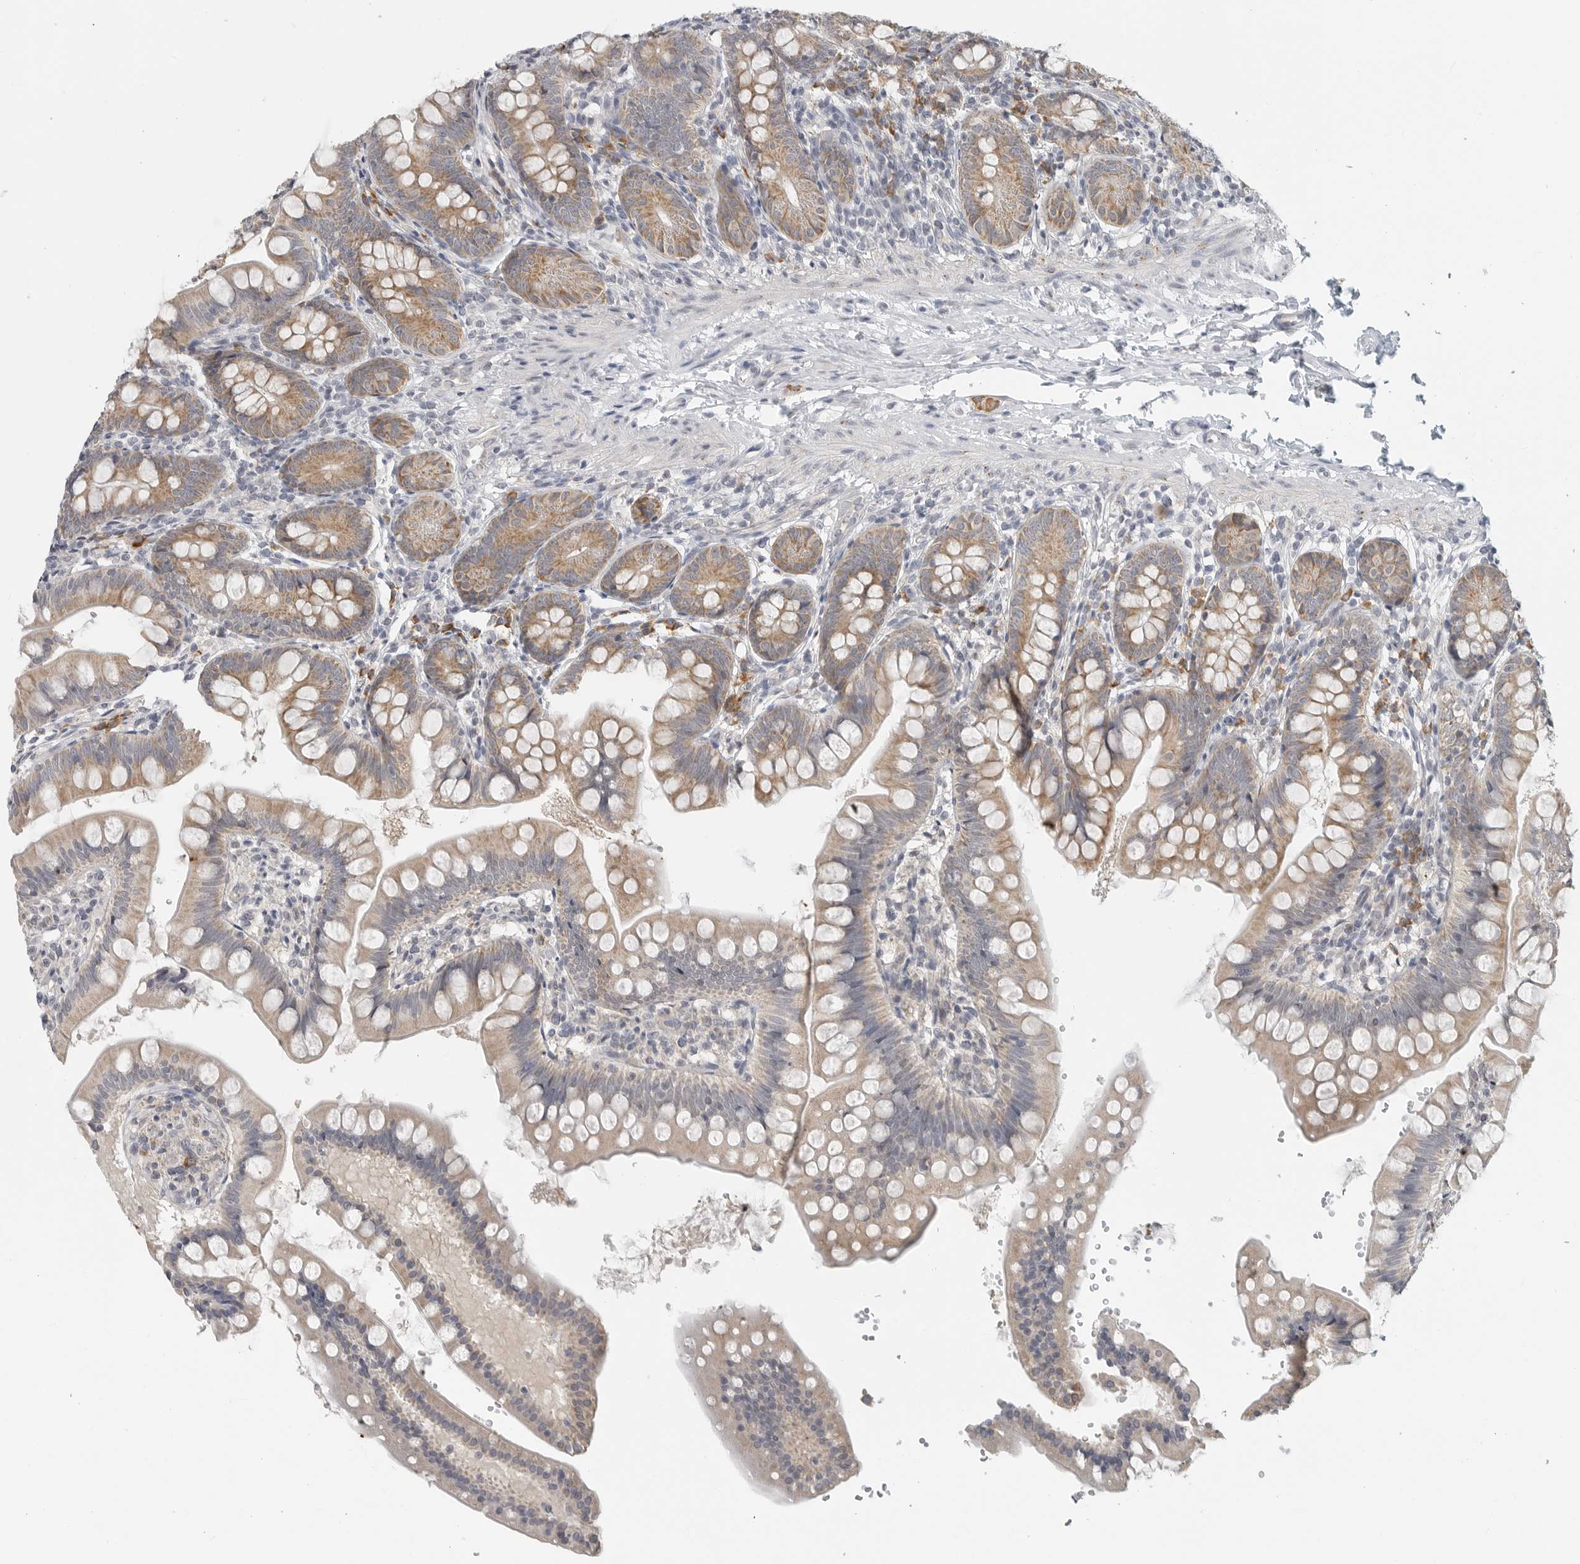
{"staining": {"intensity": "moderate", "quantity": "25%-75%", "location": "cytoplasmic/membranous"}, "tissue": "small intestine", "cell_type": "Glandular cells", "image_type": "normal", "snomed": [{"axis": "morphology", "description": "Normal tissue, NOS"}, {"axis": "topography", "description": "Small intestine"}], "caption": "An image showing moderate cytoplasmic/membranous staining in about 25%-75% of glandular cells in benign small intestine, as visualized by brown immunohistochemical staining.", "gene": "IL12RB2", "patient": {"sex": "male", "age": 7}}